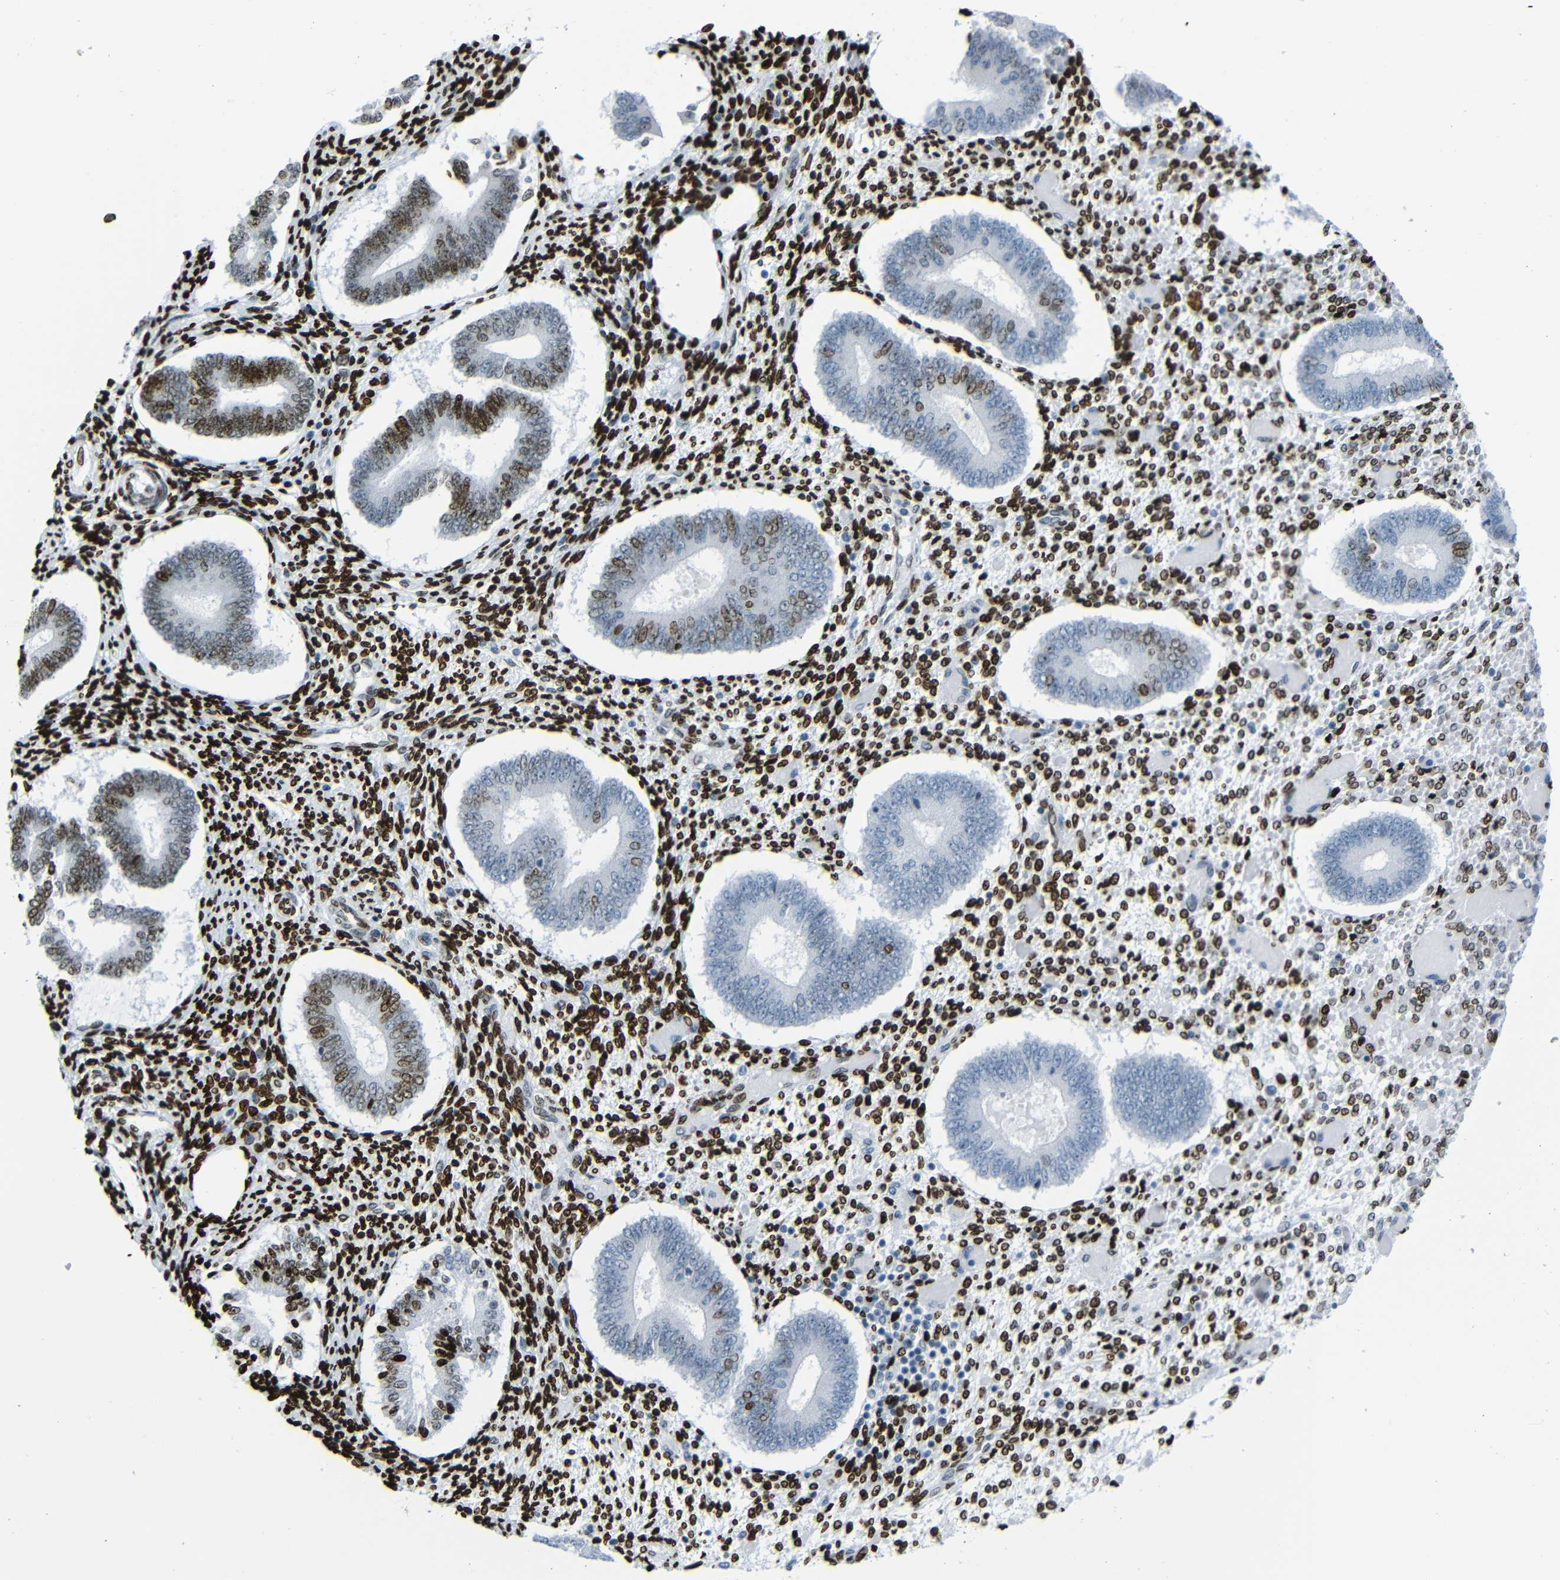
{"staining": {"intensity": "strong", "quantity": ">75%", "location": "cytoplasmic/membranous"}, "tissue": "endometrium", "cell_type": "Cells in endometrial stroma", "image_type": "normal", "snomed": [{"axis": "morphology", "description": "Normal tissue, NOS"}, {"axis": "topography", "description": "Endometrium"}], "caption": "An IHC micrograph of unremarkable tissue is shown. Protein staining in brown highlights strong cytoplasmic/membranous positivity in endometrium within cells in endometrial stroma.", "gene": "NPIPB15", "patient": {"sex": "female", "age": 42}}